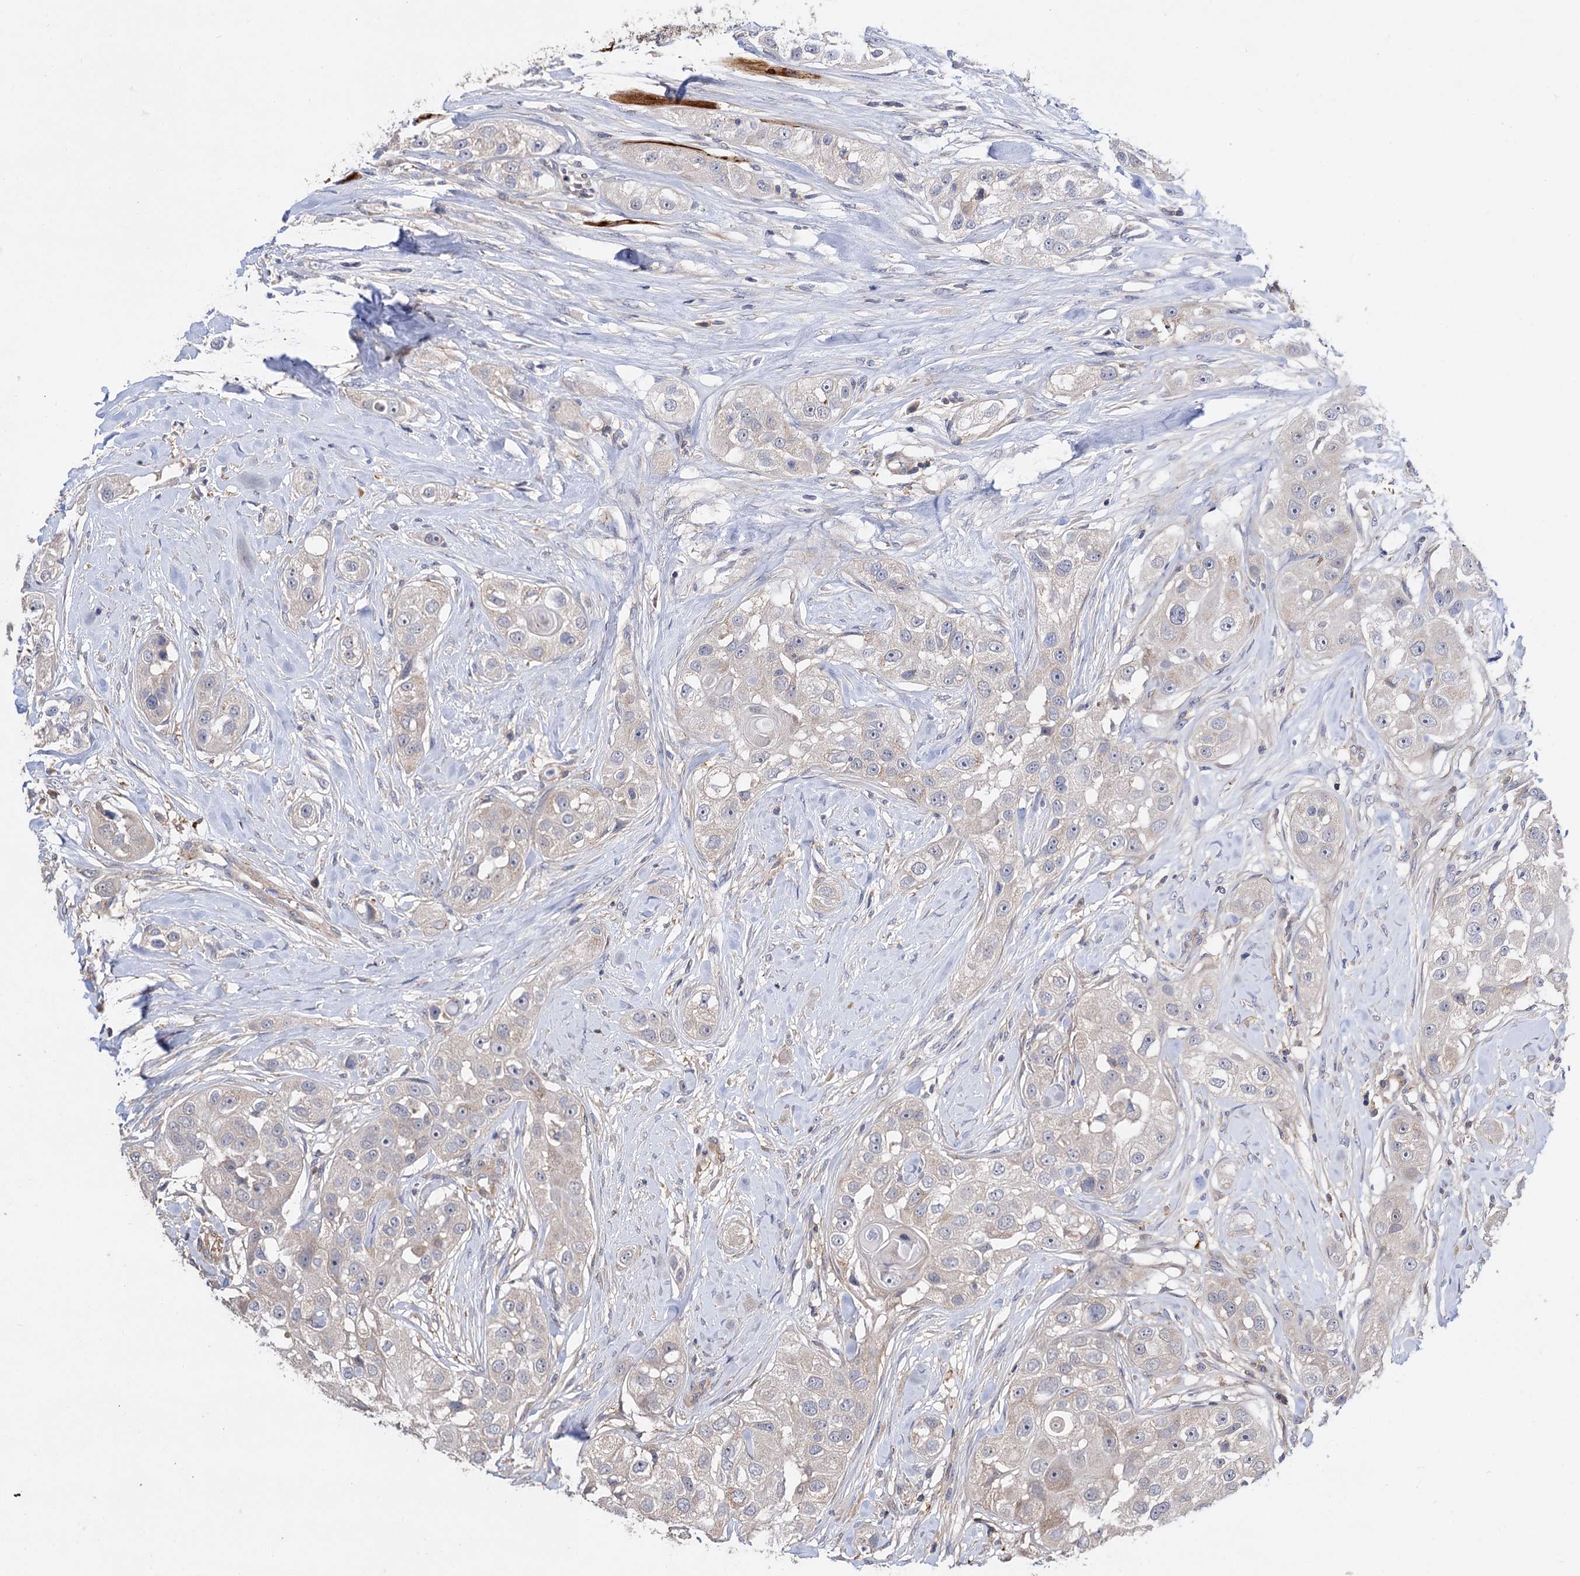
{"staining": {"intensity": "negative", "quantity": "none", "location": "none"}, "tissue": "head and neck cancer", "cell_type": "Tumor cells", "image_type": "cancer", "snomed": [{"axis": "morphology", "description": "Normal tissue, NOS"}, {"axis": "morphology", "description": "Squamous cell carcinoma, NOS"}, {"axis": "topography", "description": "Skeletal muscle"}, {"axis": "topography", "description": "Head-Neck"}], "caption": "There is no significant positivity in tumor cells of head and neck cancer. (DAB (3,3'-diaminobenzidine) IHC with hematoxylin counter stain).", "gene": "FBXW8", "patient": {"sex": "male", "age": 51}}